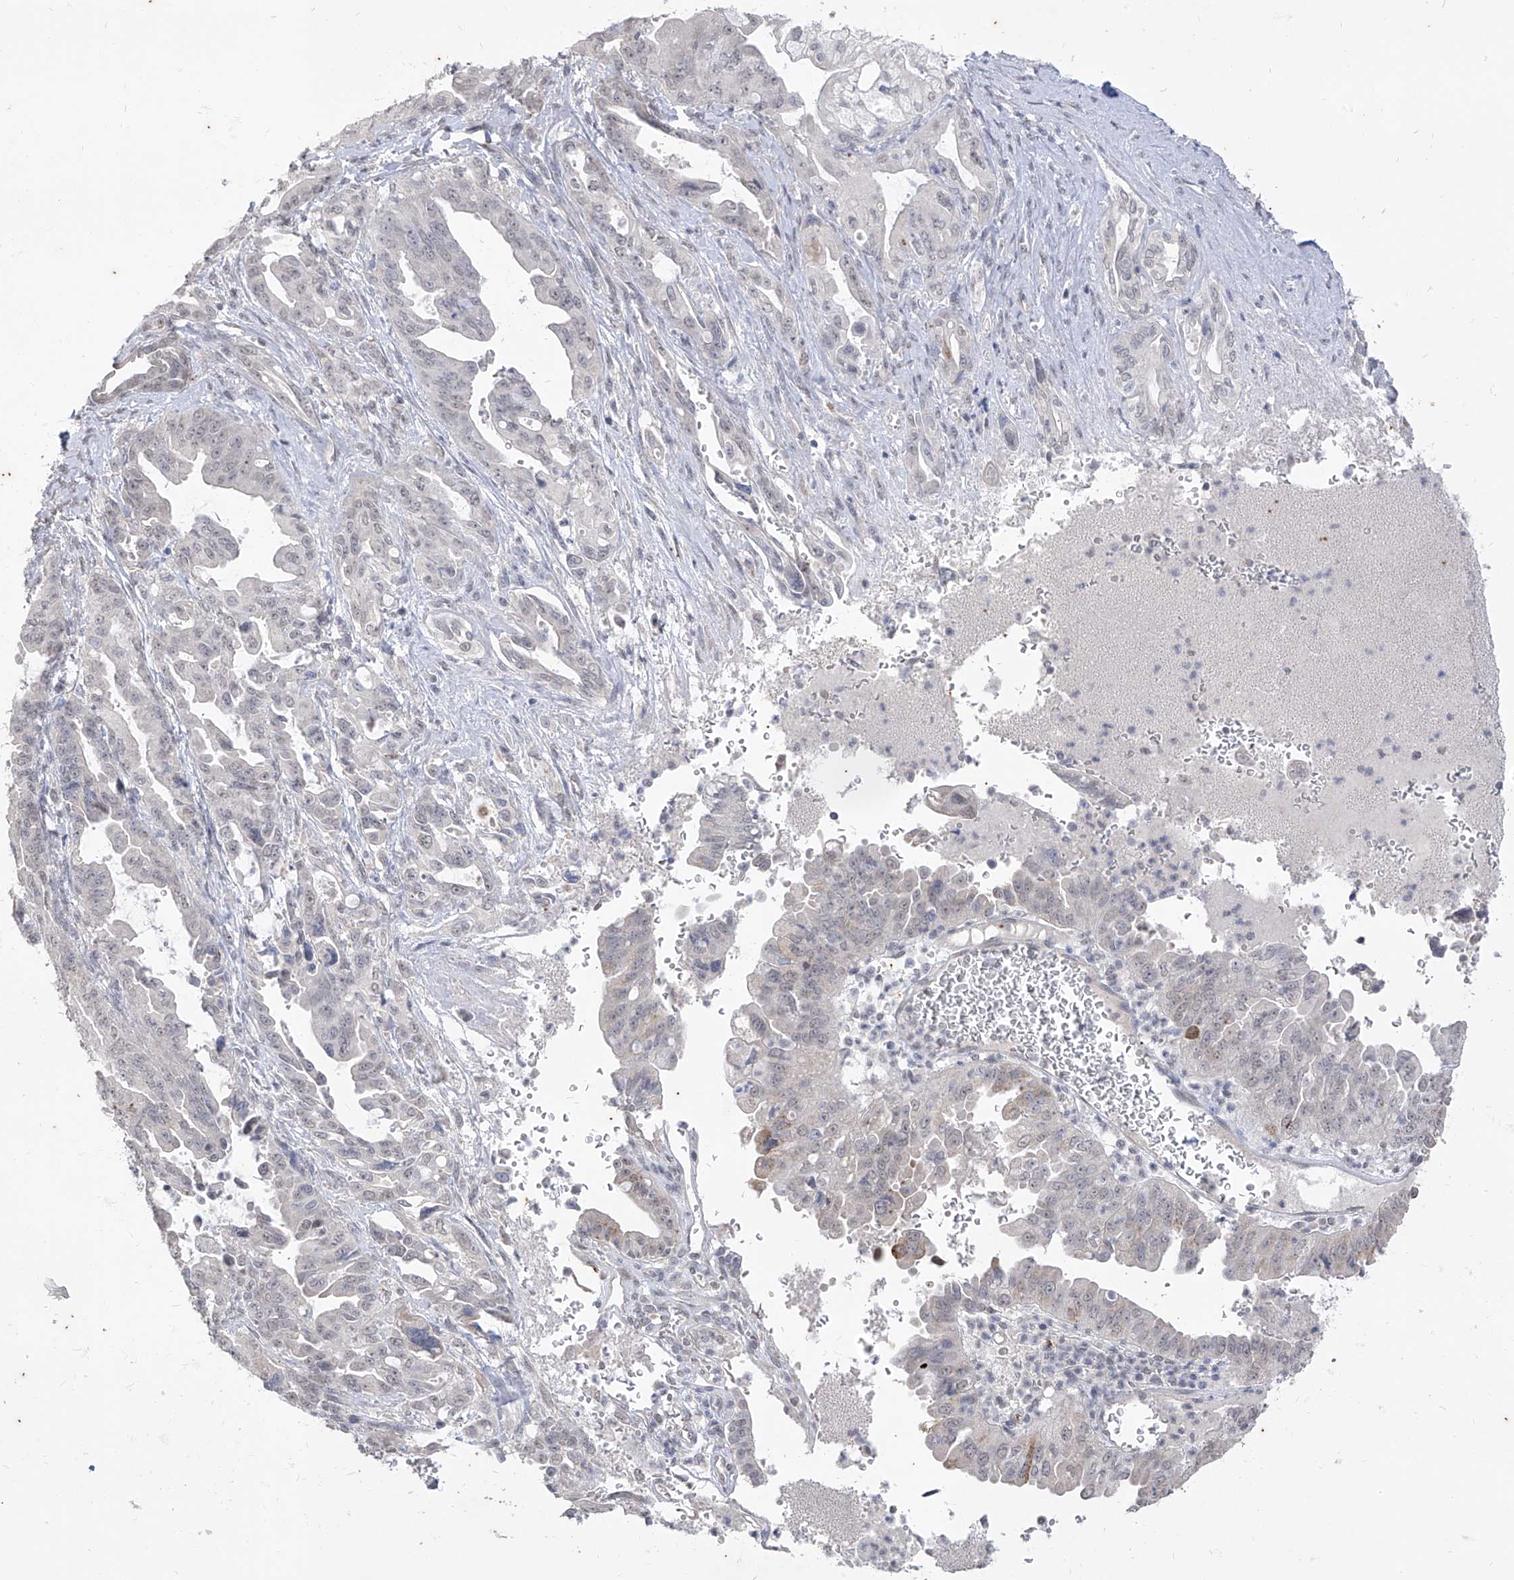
{"staining": {"intensity": "negative", "quantity": "none", "location": "none"}, "tissue": "pancreatic cancer", "cell_type": "Tumor cells", "image_type": "cancer", "snomed": [{"axis": "morphology", "description": "Adenocarcinoma, NOS"}, {"axis": "topography", "description": "Pancreas"}], "caption": "IHC of pancreatic adenocarcinoma demonstrates no staining in tumor cells.", "gene": "PHF20L1", "patient": {"sex": "male", "age": 70}}